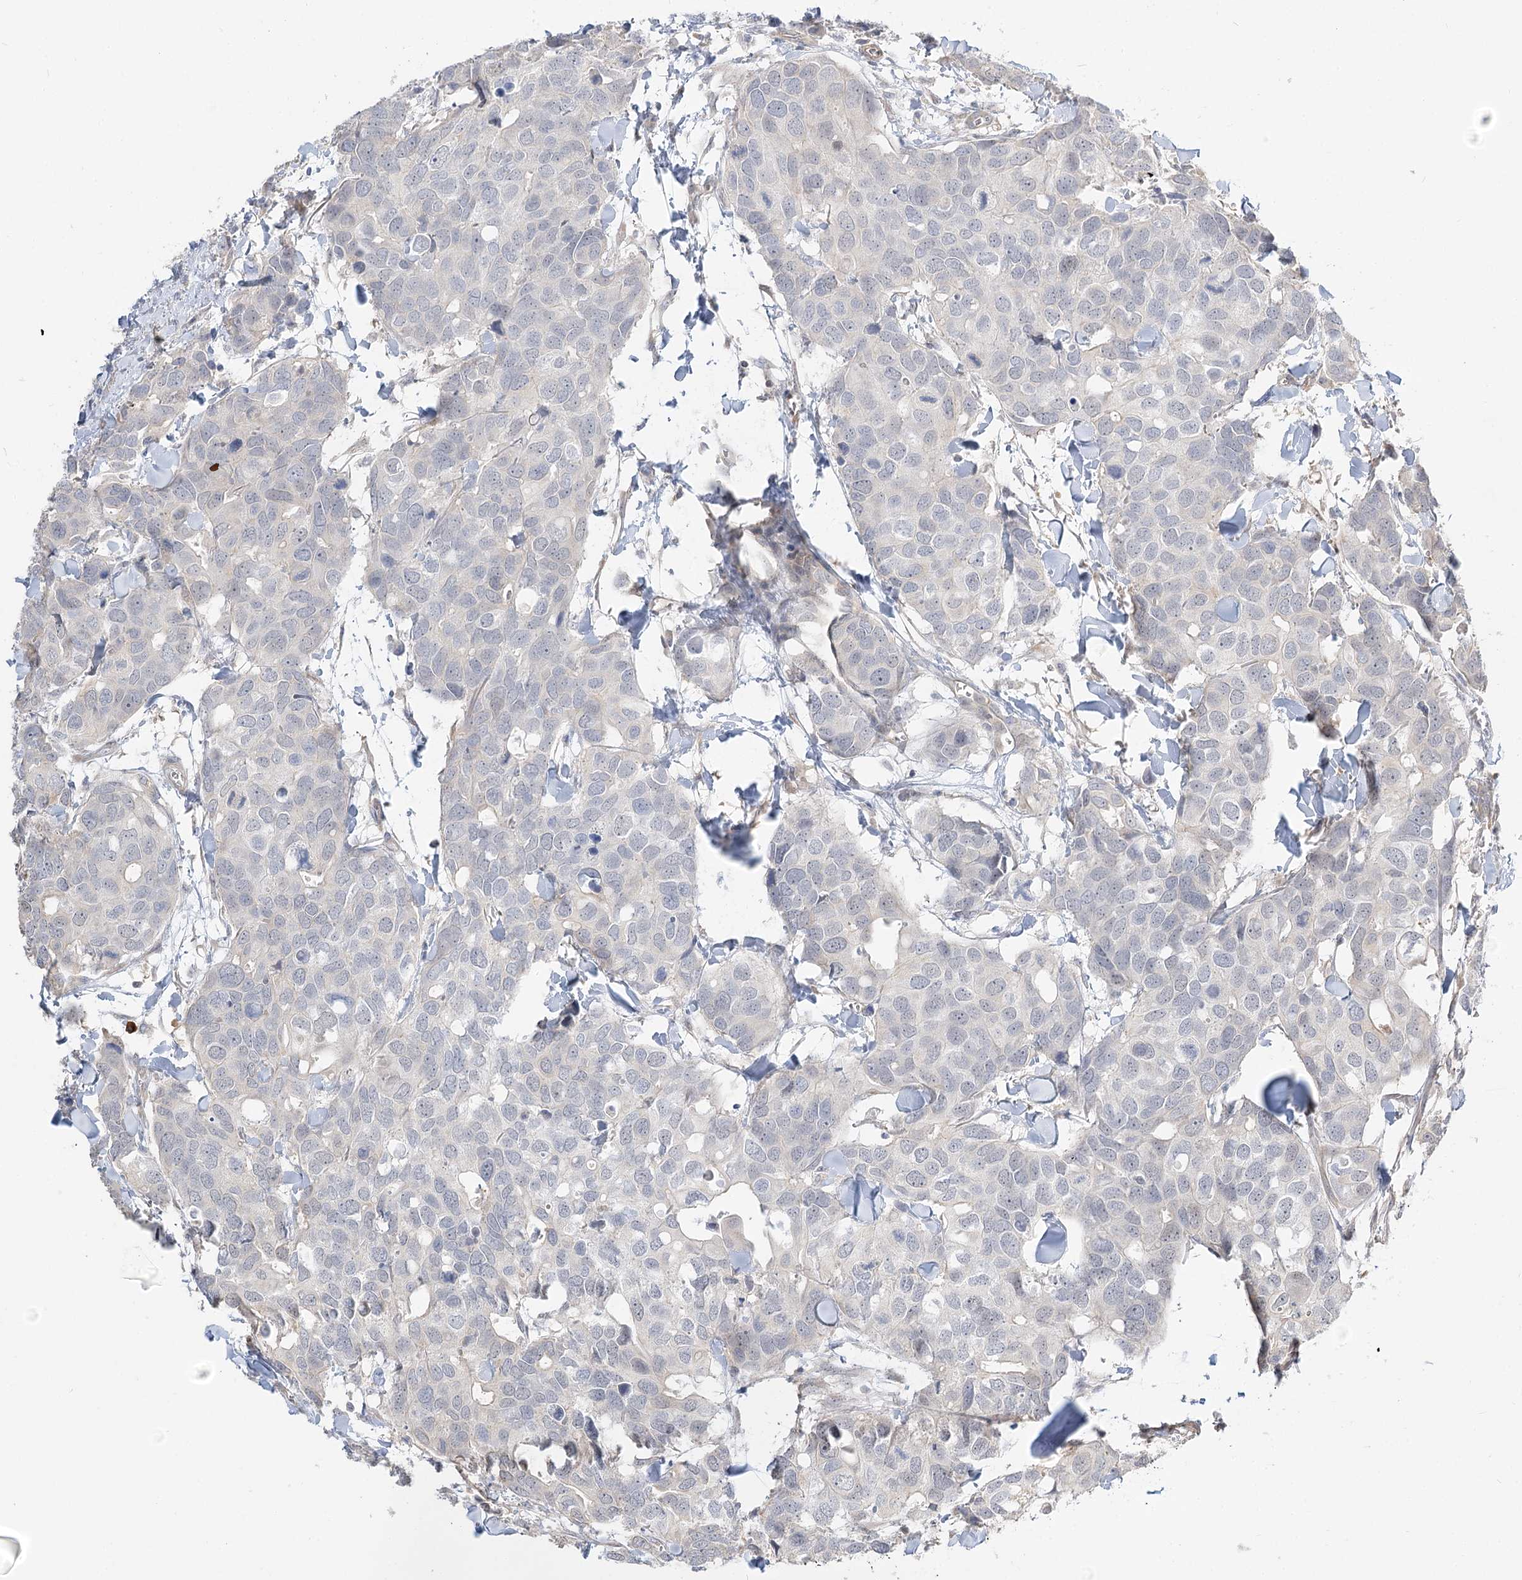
{"staining": {"intensity": "negative", "quantity": "none", "location": "none"}, "tissue": "breast cancer", "cell_type": "Tumor cells", "image_type": "cancer", "snomed": [{"axis": "morphology", "description": "Duct carcinoma"}, {"axis": "topography", "description": "Breast"}], "caption": "DAB (3,3'-diaminobenzidine) immunohistochemical staining of infiltrating ductal carcinoma (breast) displays no significant expression in tumor cells. (Stains: DAB IHC with hematoxylin counter stain, Microscopy: brightfield microscopy at high magnification).", "gene": "GUCY2C", "patient": {"sex": "female", "age": 83}}